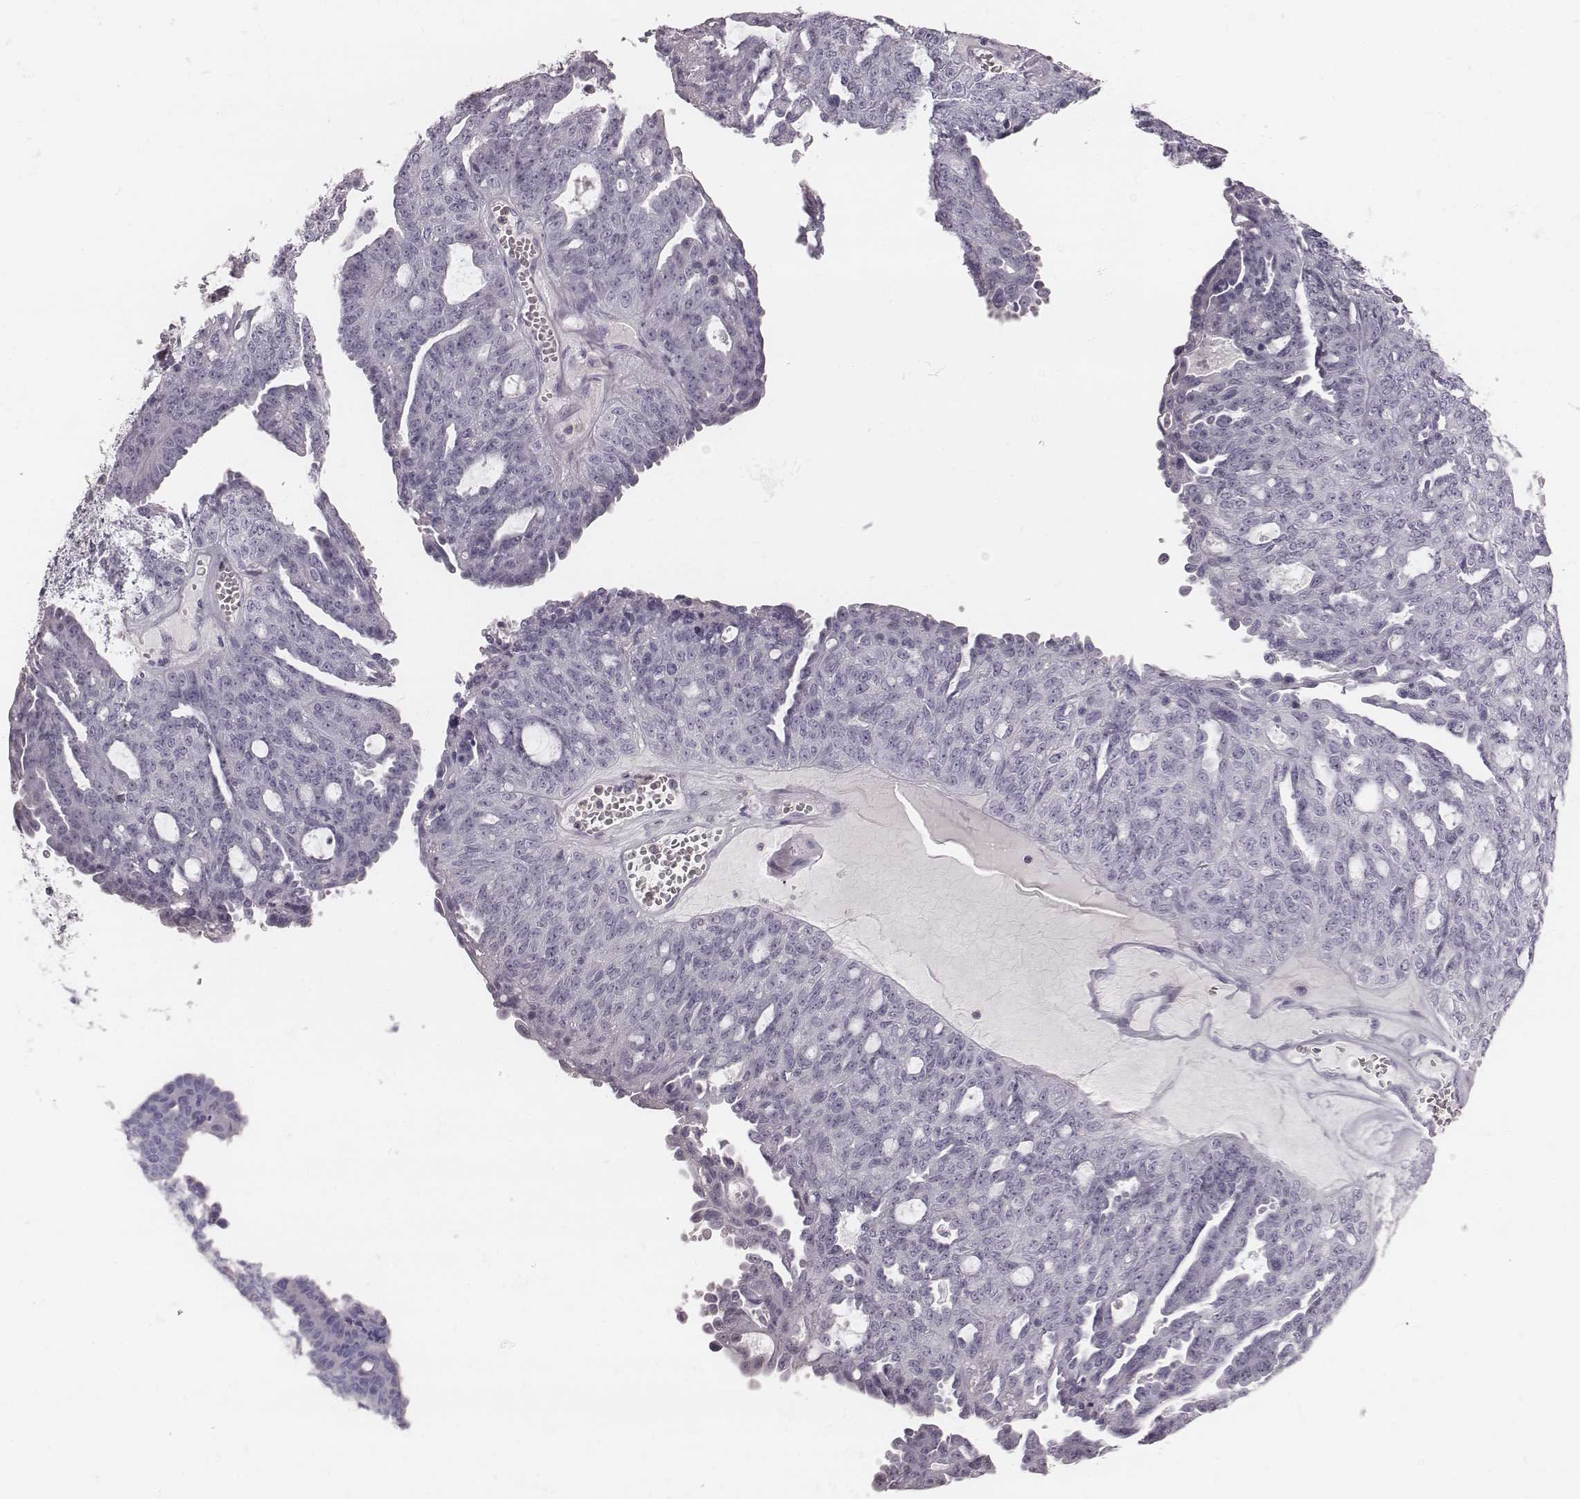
{"staining": {"intensity": "negative", "quantity": "none", "location": "none"}, "tissue": "ovarian cancer", "cell_type": "Tumor cells", "image_type": "cancer", "snomed": [{"axis": "morphology", "description": "Cystadenocarcinoma, serous, NOS"}, {"axis": "topography", "description": "Ovary"}], "caption": "There is no significant staining in tumor cells of ovarian serous cystadenocarcinoma. The staining was performed using DAB (3,3'-diaminobenzidine) to visualize the protein expression in brown, while the nuclei were stained in blue with hematoxylin (Magnification: 20x).", "gene": "ZNF365", "patient": {"sex": "female", "age": 71}}